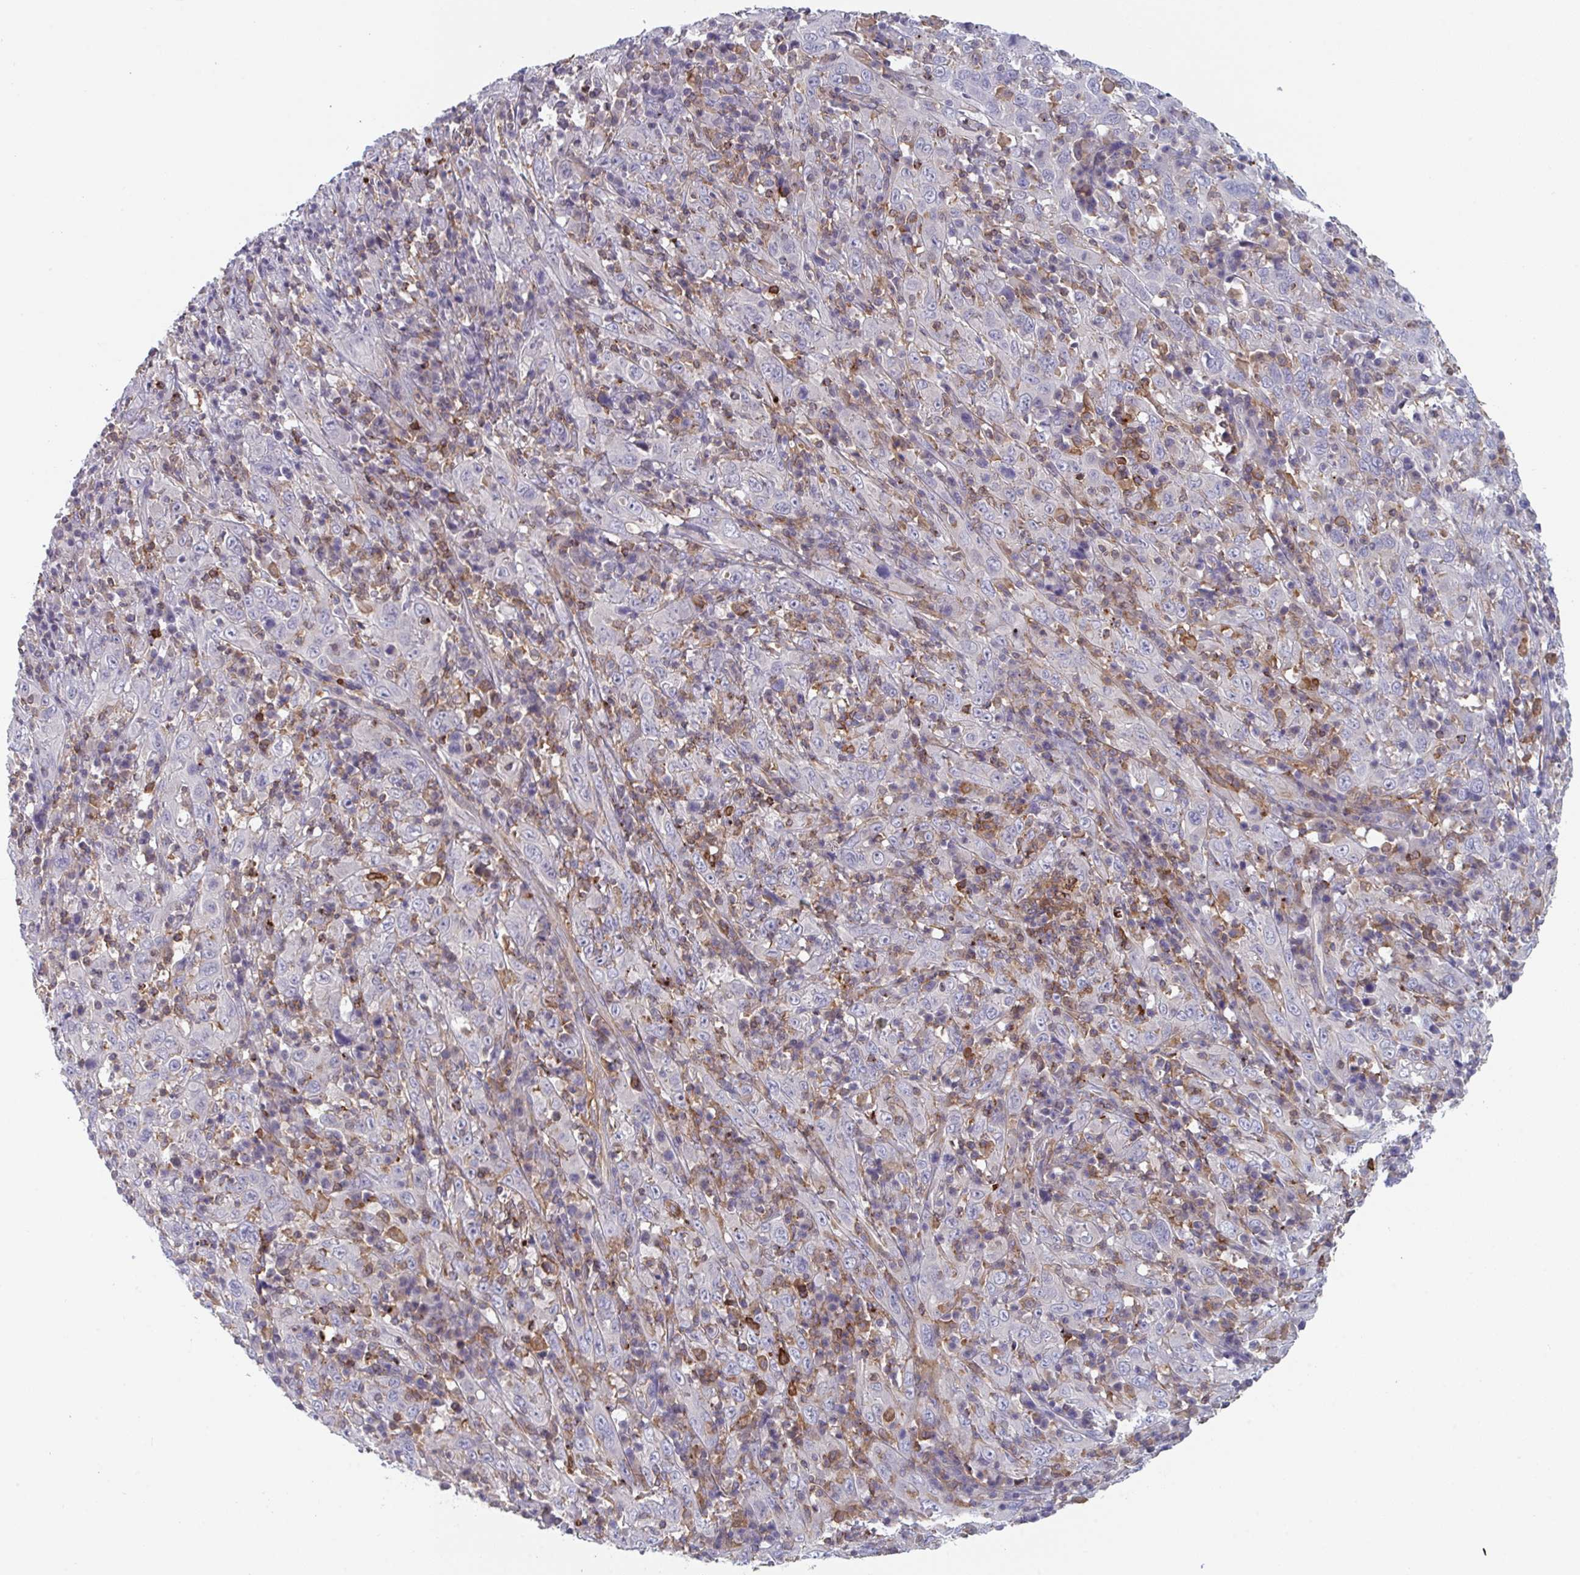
{"staining": {"intensity": "negative", "quantity": "none", "location": "none"}, "tissue": "cervical cancer", "cell_type": "Tumor cells", "image_type": "cancer", "snomed": [{"axis": "morphology", "description": "Squamous cell carcinoma, NOS"}, {"axis": "topography", "description": "Cervix"}], "caption": "Tumor cells show no significant protein expression in cervical squamous cell carcinoma.", "gene": "DISP2", "patient": {"sex": "female", "age": 46}}